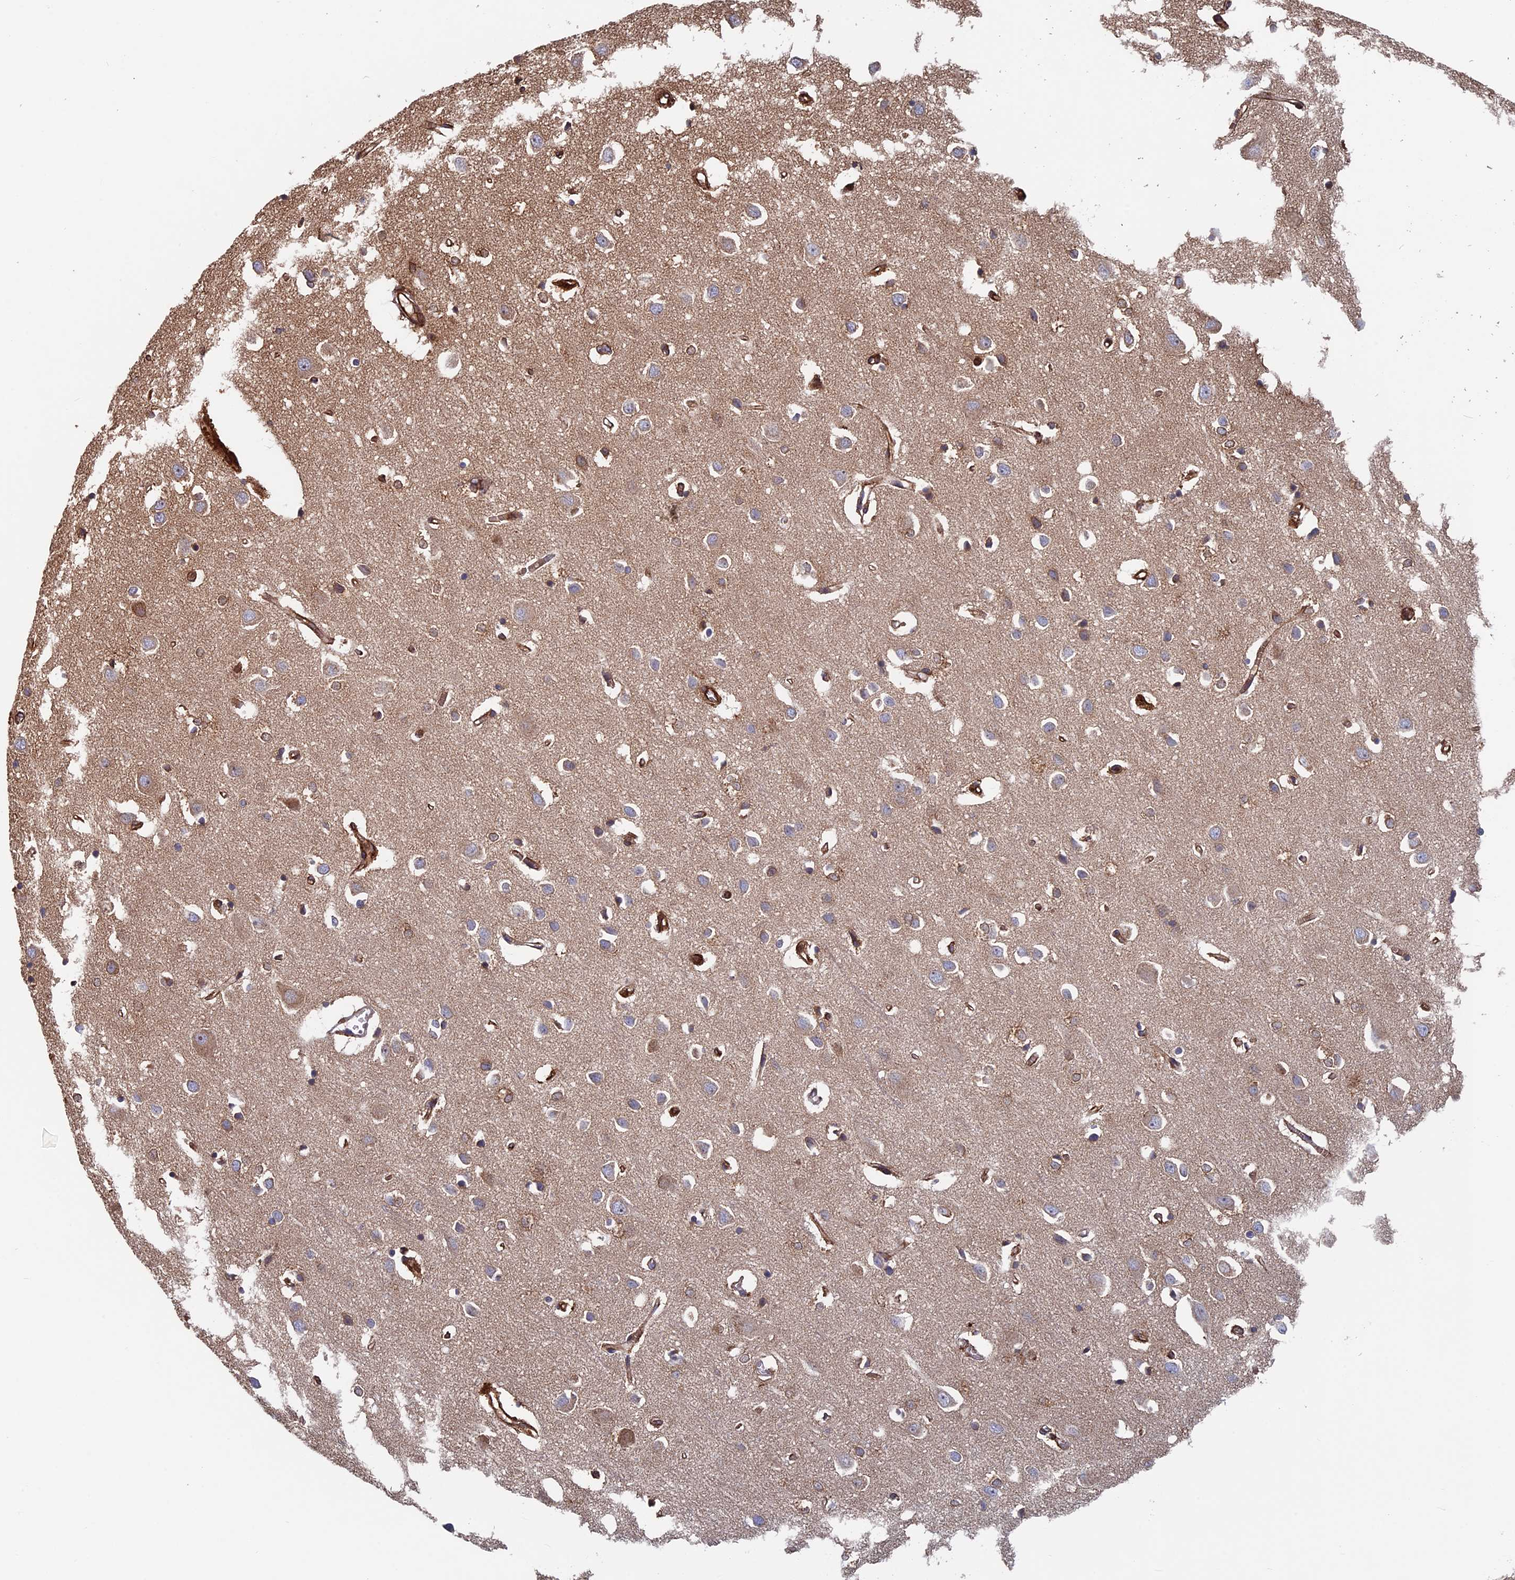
{"staining": {"intensity": "moderate", "quantity": ">75%", "location": "cytoplasmic/membranous"}, "tissue": "cerebral cortex", "cell_type": "Endothelial cells", "image_type": "normal", "snomed": [{"axis": "morphology", "description": "Normal tissue, NOS"}, {"axis": "topography", "description": "Cerebral cortex"}], "caption": "The photomicrograph displays staining of normal cerebral cortex, revealing moderate cytoplasmic/membranous protein positivity (brown color) within endothelial cells. The staining is performed using DAB (3,3'-diaminobenzidine) brown chromogen to label protein expression. The nuclei are counter-stained blue using hematoxylin.", "gene": "RPUSD1", "patient": {"sex": "female", "age": 64}}